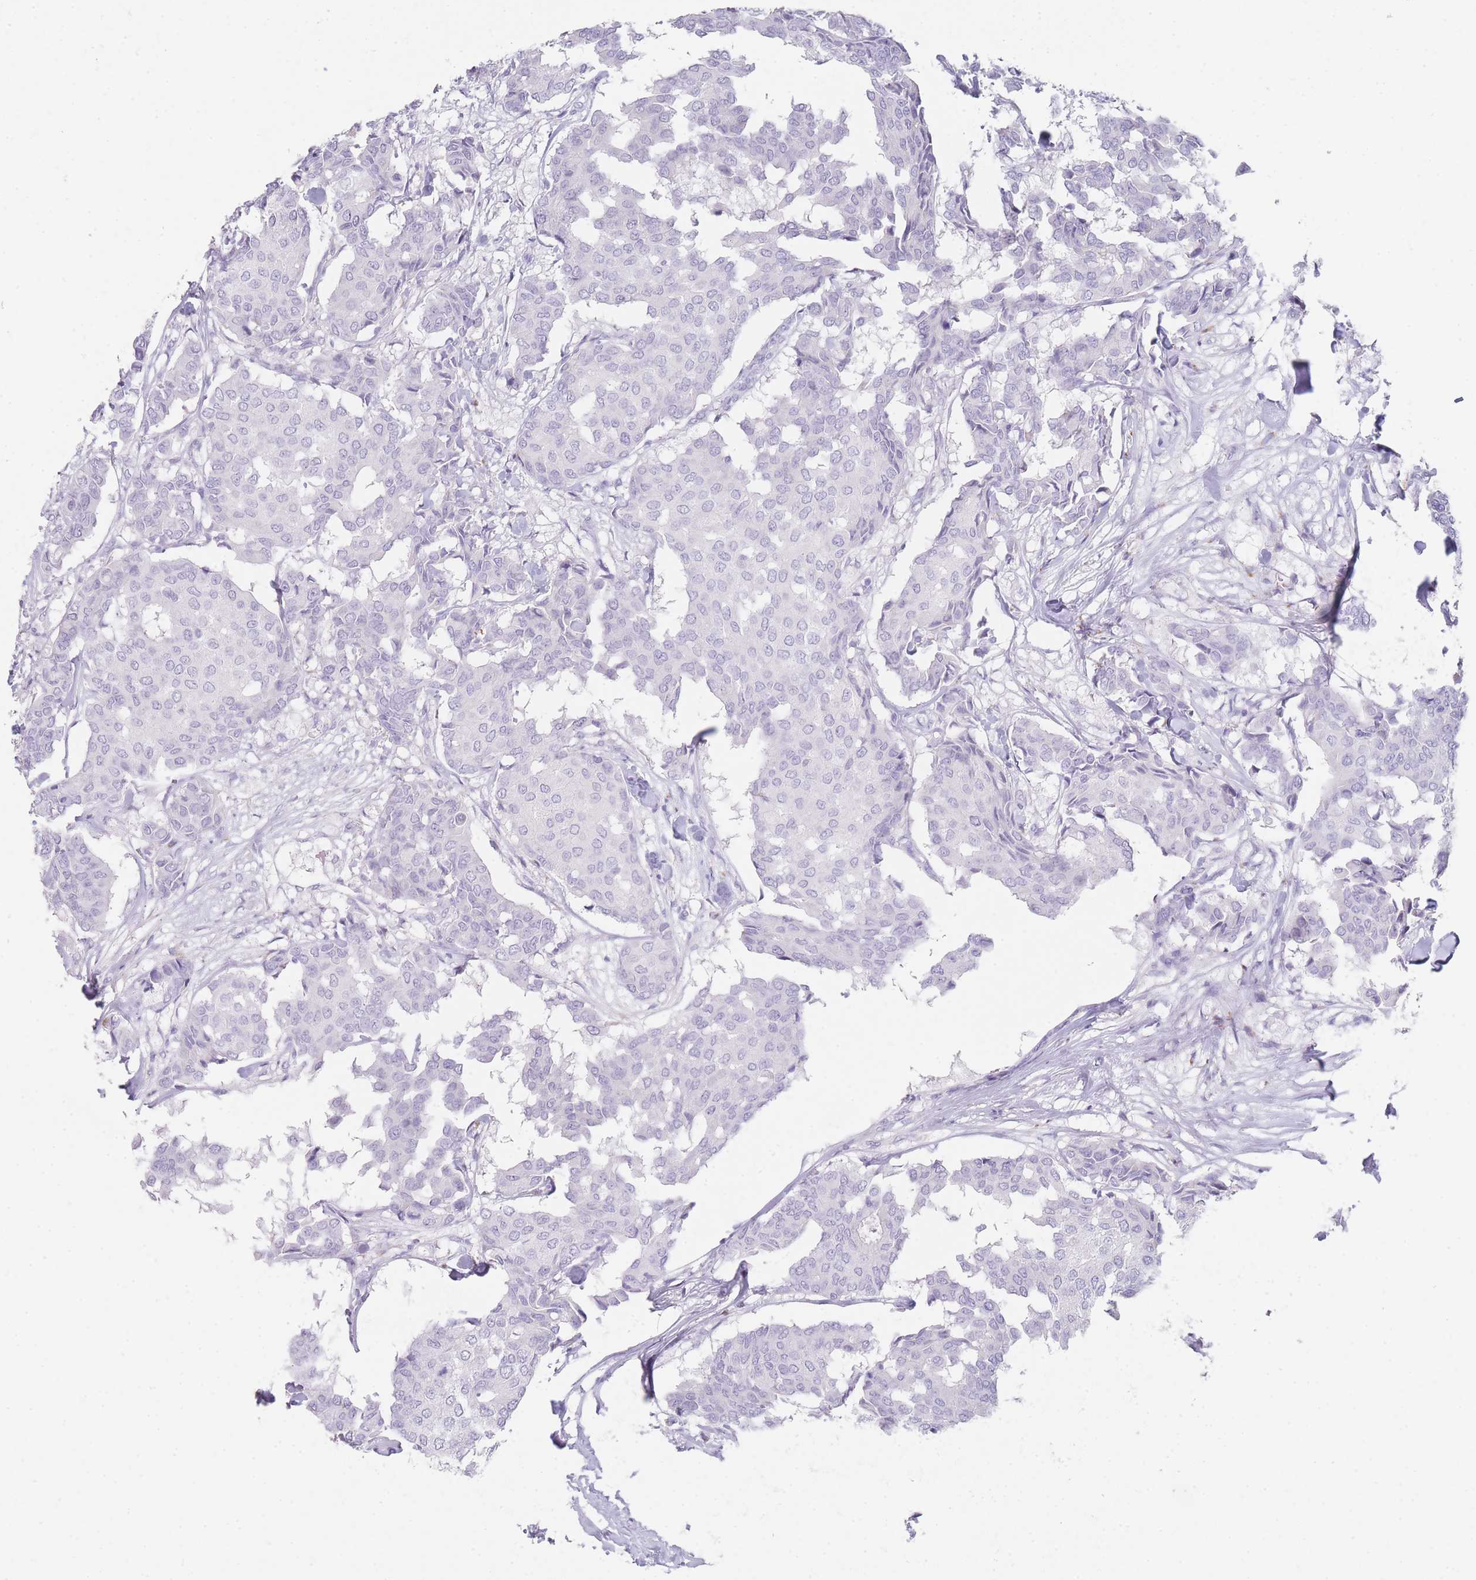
{"staining": {"intensity": "negative", "quantity": "none", "location": "none"}, "tissue": "breast cancer", "cell_type": "Tumor cells", "image_type": "cancer", "snomed": [{"axis": "morphology", "description": "Duct carcinoma"}, {"axis": "topography", "description": "Breast"}], "caption": "This is an immunohistochemistry (IHC) histopathology image of human breast infiltrating ductal carcinoma. There is no expression in tumor cells.", "gene": "RHO", "patient": {"sex": "female", "age": 75}}